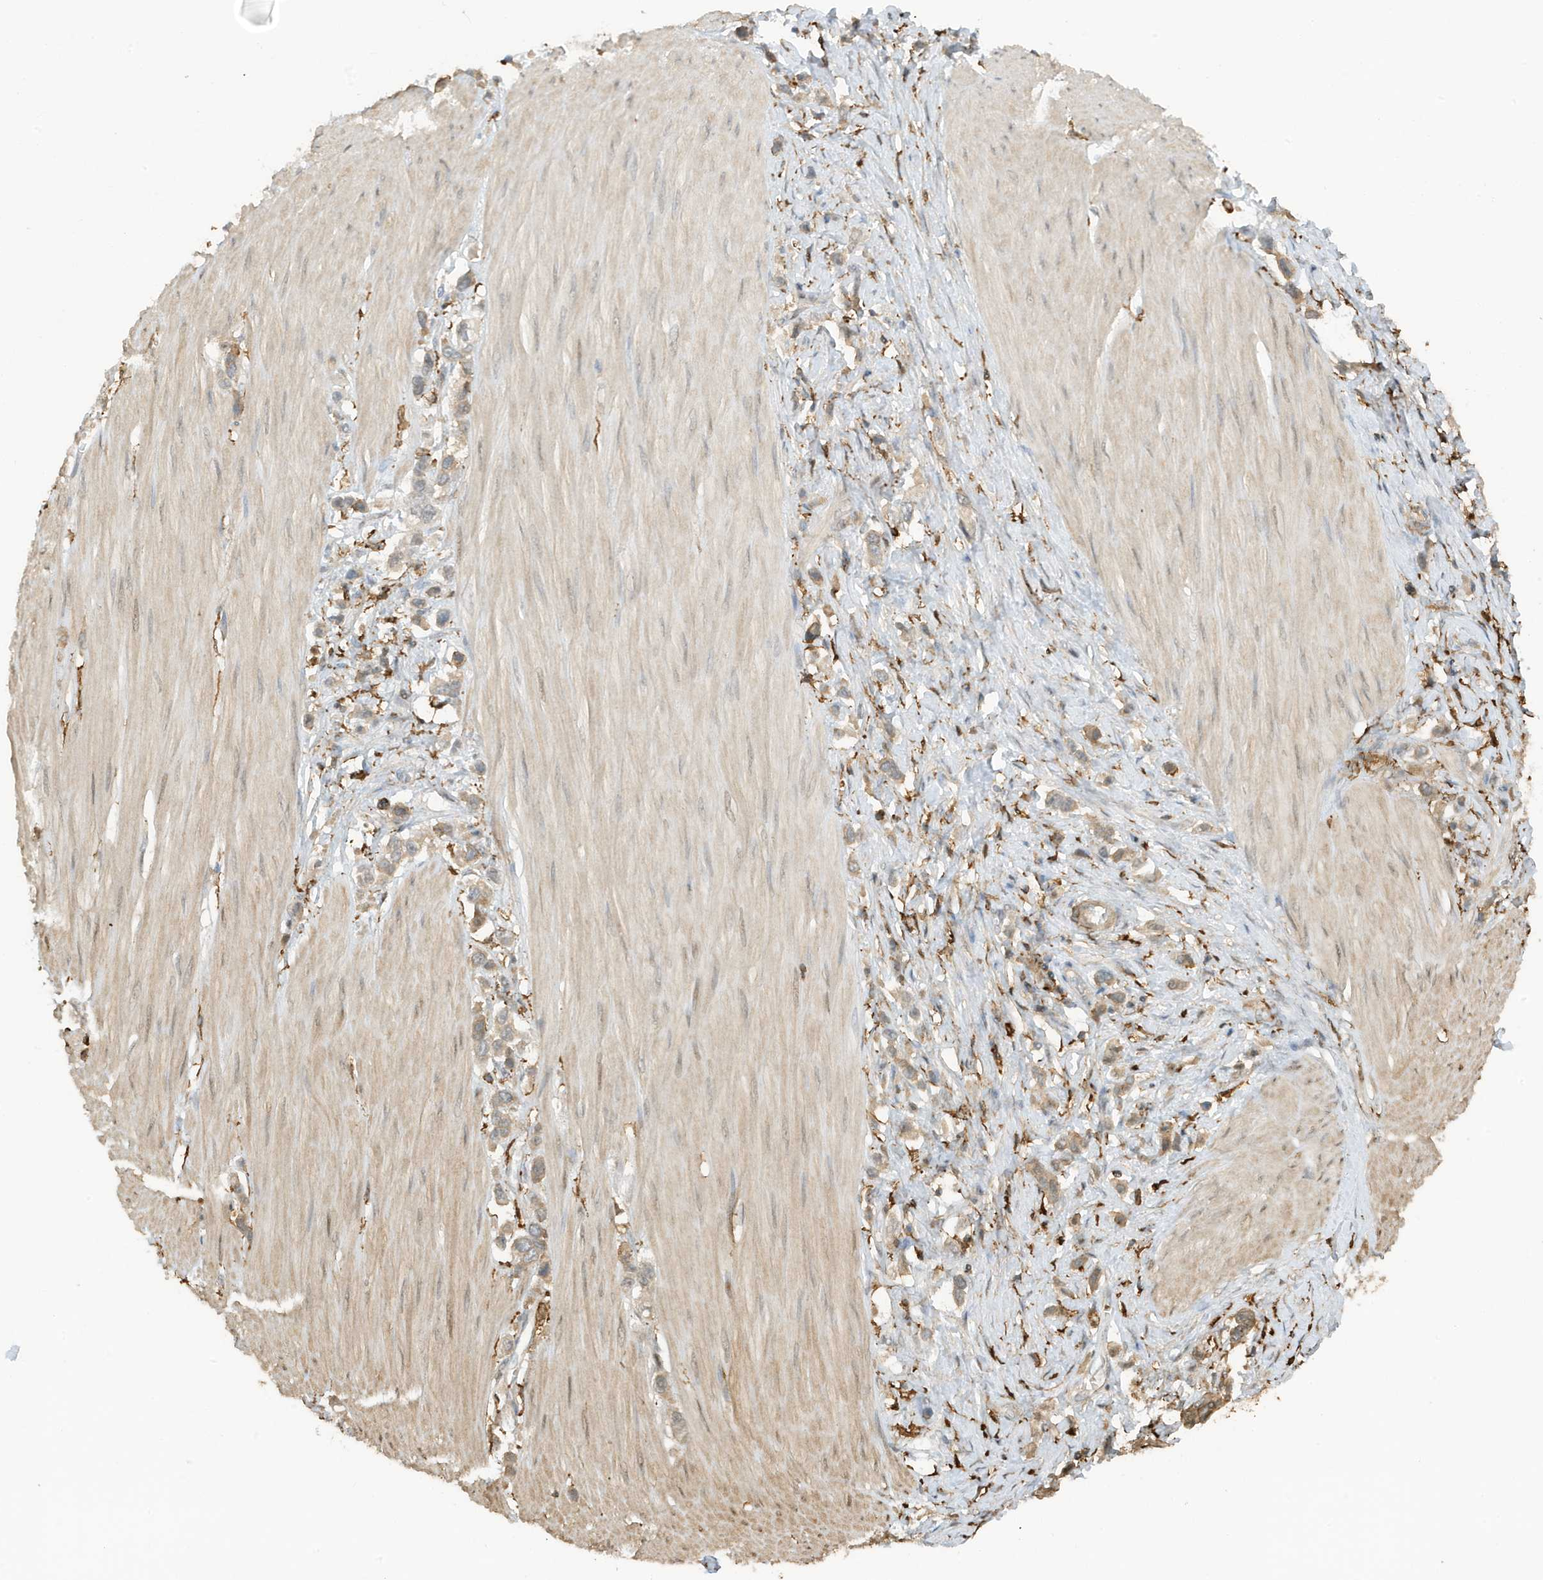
{"staining": {"intensity": "weak", "quantity": "25%-75%", "location": "cytoplasmic/membranous"}, "tissue": "stomach cancer", "cell_type": "Tumor cells", "image_type": "cancer", "snomed": [{"axis": "morphology", "description": "Adenocarcinoma, NOS"}, {"axis": "topography", "description": "Stomach"}], "caption": "Immunohistochemistry photomicrograph of stomach cancer (adenocarcinoma) stained for a protein (brown), which exhibits low levels of weak cytoplasmic/membranous expression in about 25%-75% of tumor cells.", "gene": "PHACTR2", "patient": {"sex": "female", "age": 65}}